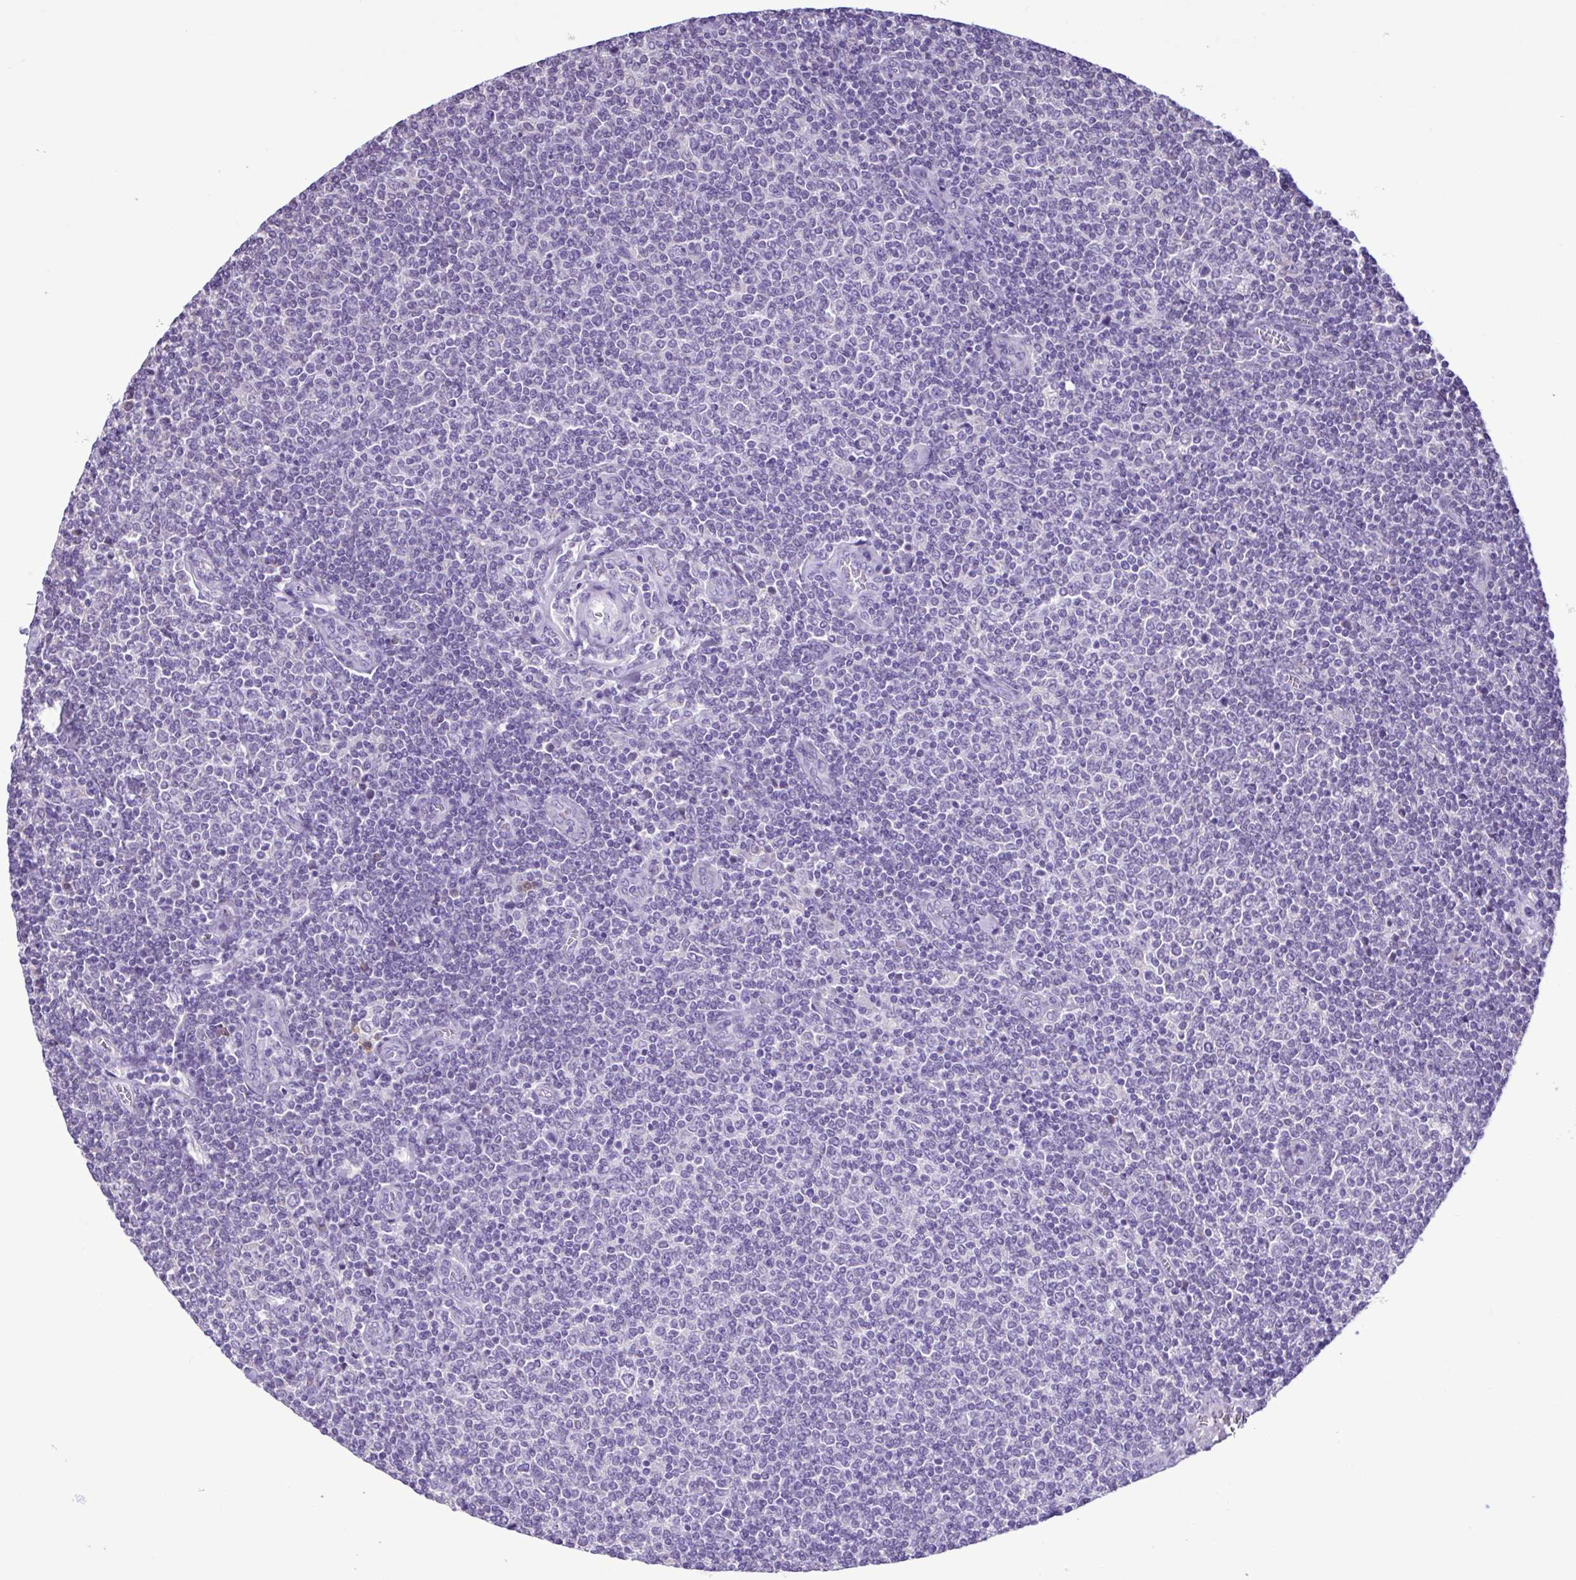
{"staining": {"intensity": "negative", "quantity": "none", "location": "none"}, "tissue": "lymphoma", "cell_type": "Tumor cells", "image_type": "cancer", "snomed": [{"axis": "morphology", "description": "Malignant lymphoma, non-Hodgkin's type, Low grade"}, {"axis": "topography", "description": "Lymph node"}], "caption": "The image exhibits no staining of tumor cells in lymphoma. (Brightfield microscopy of DAB (3,3'-diaminobenzidine) IHC at high magnification).", "gene": "CBY2", "patient": {"sex": "male", "age": 52}}